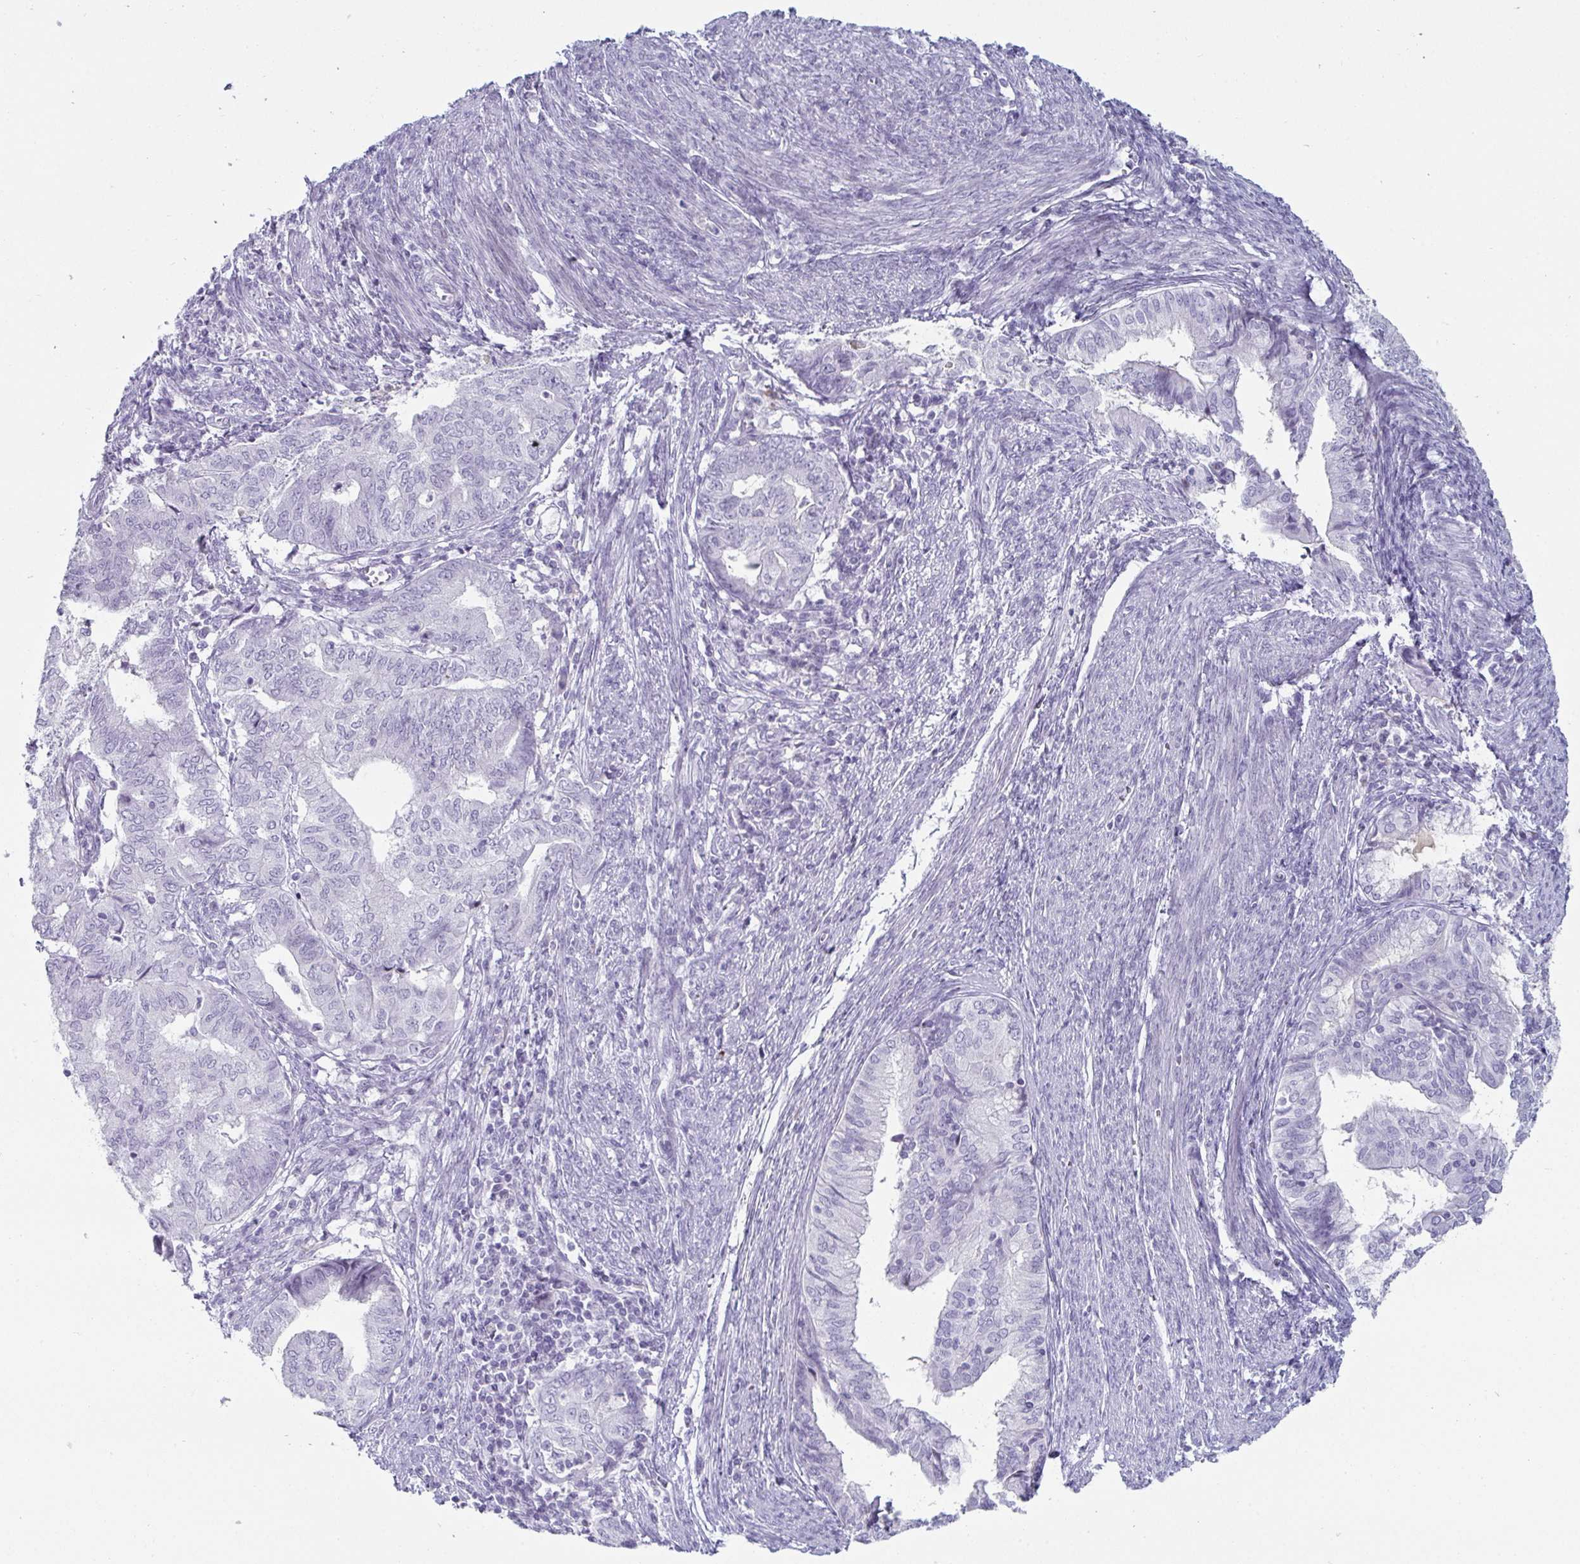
{"staining": {"intensity": "negative", "quantity": "none", "location": "none"}, "tissue": "endometrial cancer", "cell_type": "Tumor cells", "image_type": "cancer", "snomed": [{"axis": "morphology", "description": "Adenocarcinoma, NOS"}, {"axis": "topography", "description": "Endometrium"}], "caption": "Adenocarcinoma (endometrial) stained for a protein using immunohistochemistry displays no positivity tumor cells.", "gene": "VSIG10L", "patient": {"sex": "female", "age": 79}}